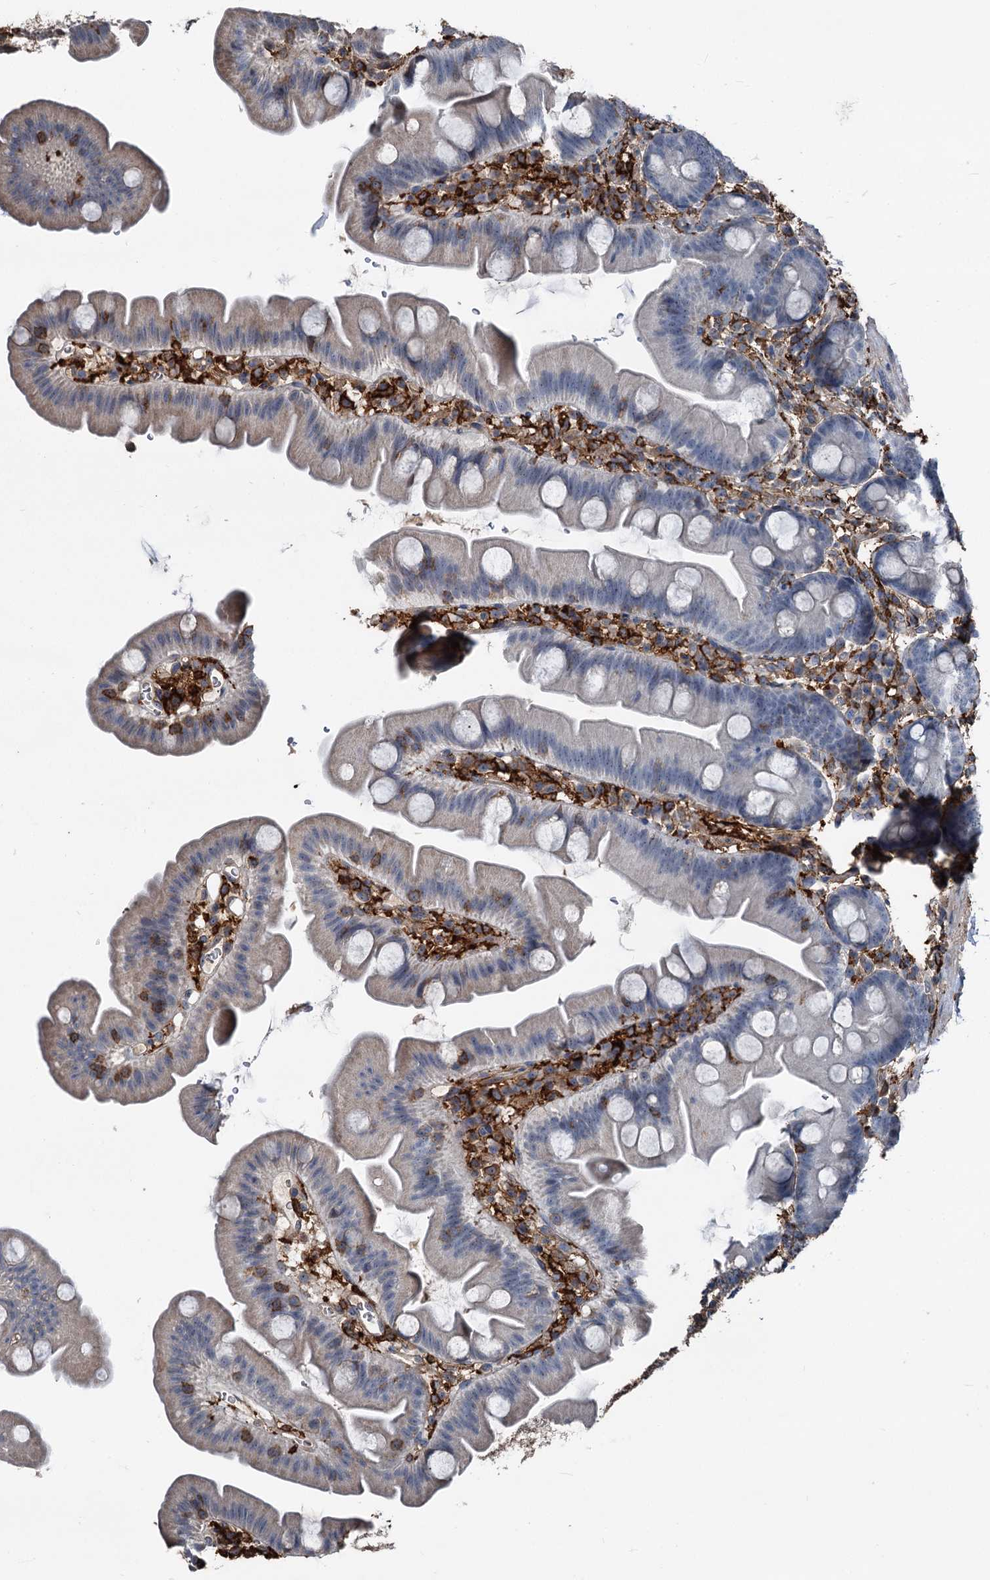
{"staining": {"intensity": "negative", "quantity": "none", "location": "none"}, "tissue": "small intestine", "cell_type": "Glandular cells", "image_type": "normal", "snomed": [{"axis": "morphology", "description": "Normal tissue, NOS"}, {"axis": "topography", "description": "Small intestine"}], "caption": "A photomicrograph of human small intestine is negative for staining in glandular cells. (DAB (3,3'-diaminobenzidine) immunohistochemistry, high magnification).", "gene": "PLEKHO2", "patient": {"sex": "female", "age": 68}}